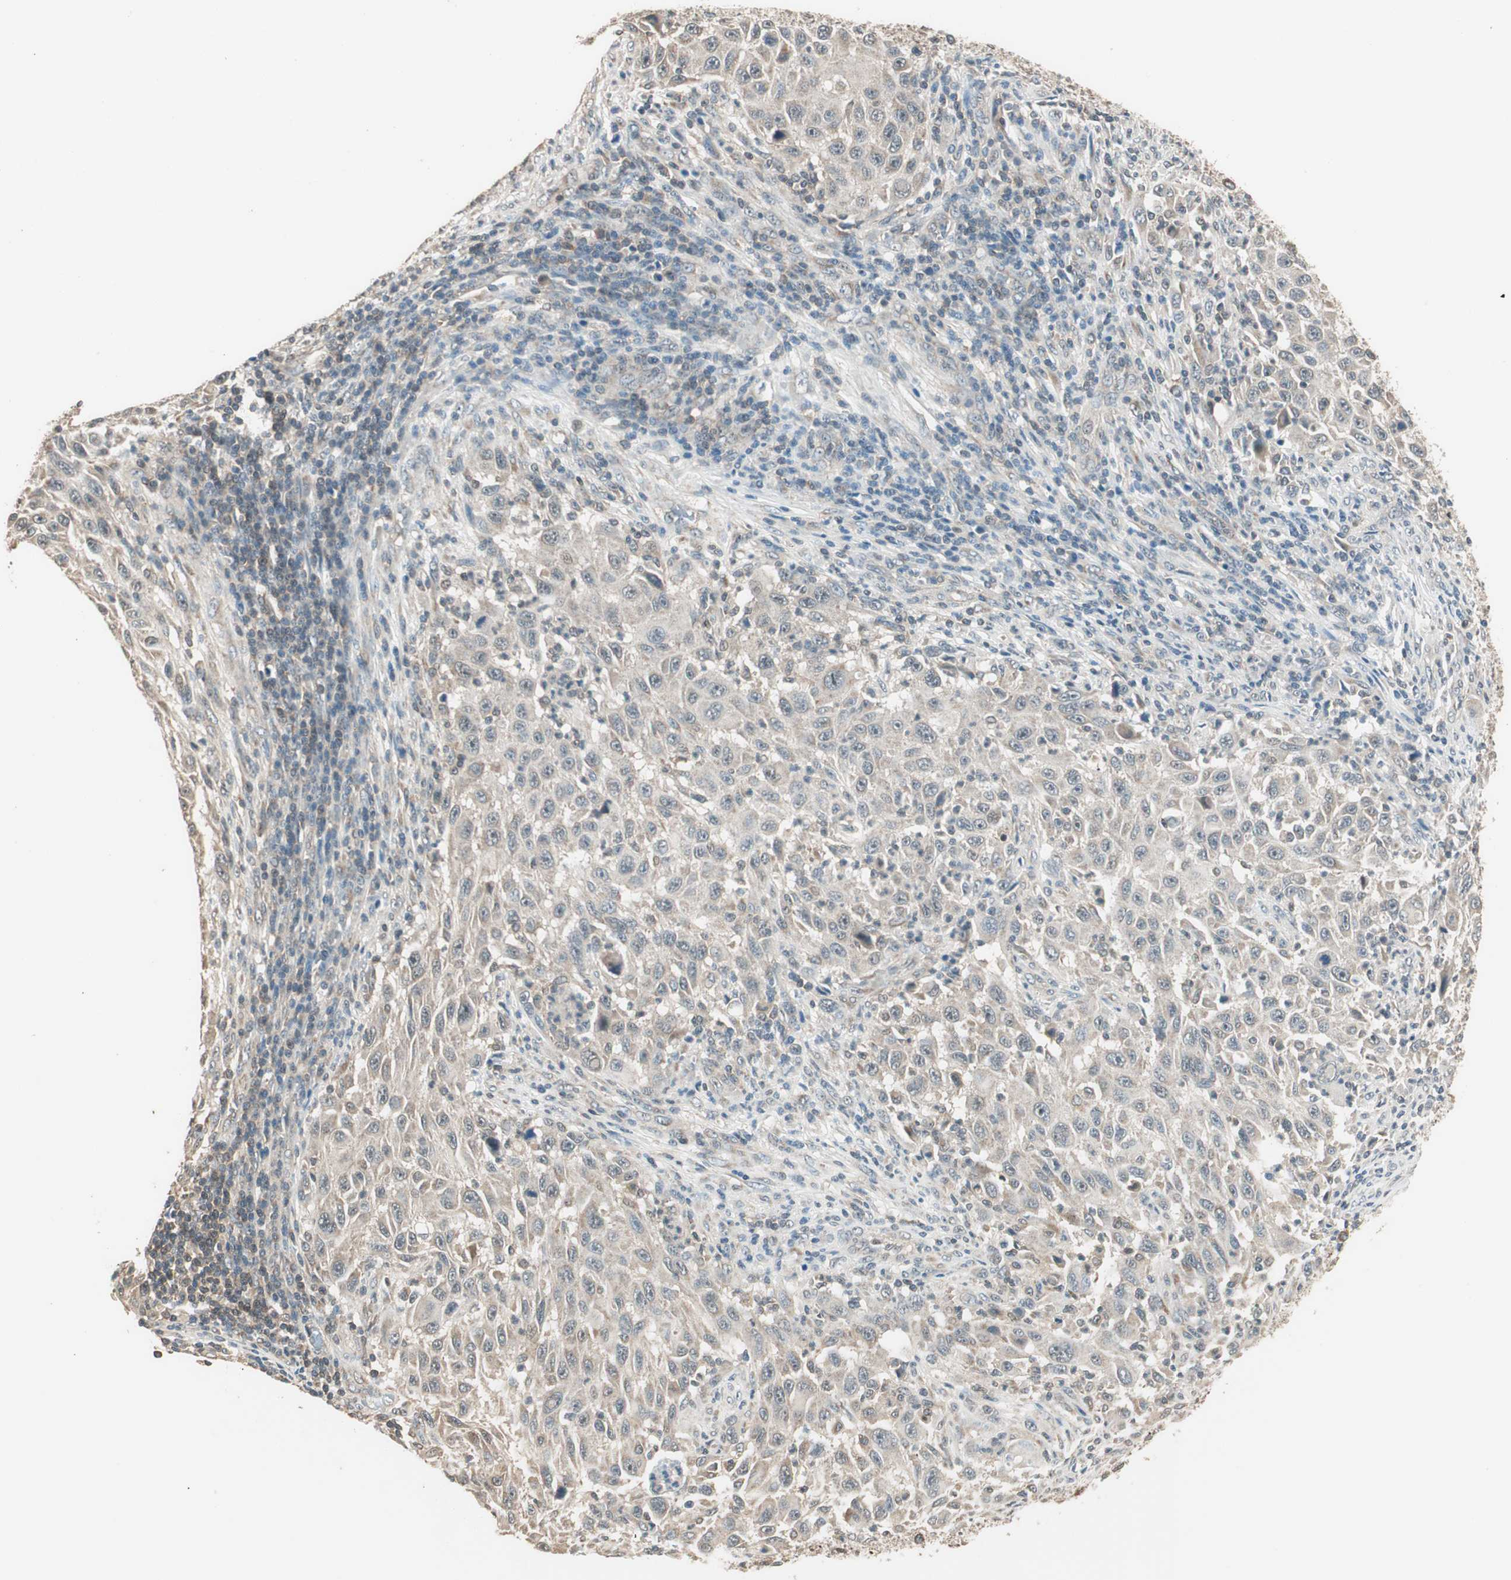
{"staining": {"intensity": "negative", "quantity": "none", "location": "none"}, "tissue": "melanoma", "cell_type": "Tumor cells", "image_type": "cancer", "snomed": [{"axis": "morphology", "description": "Malignant melanoma, Metastatic site"}, {"axis": "topography", "description": "Lymph node"}], "caption": "Tumor cells are negative for brown protein staining in malignant melanoma (metastatic site).", "gene": "TRIM21", "patient": {"sex": "male", "age": 61}}